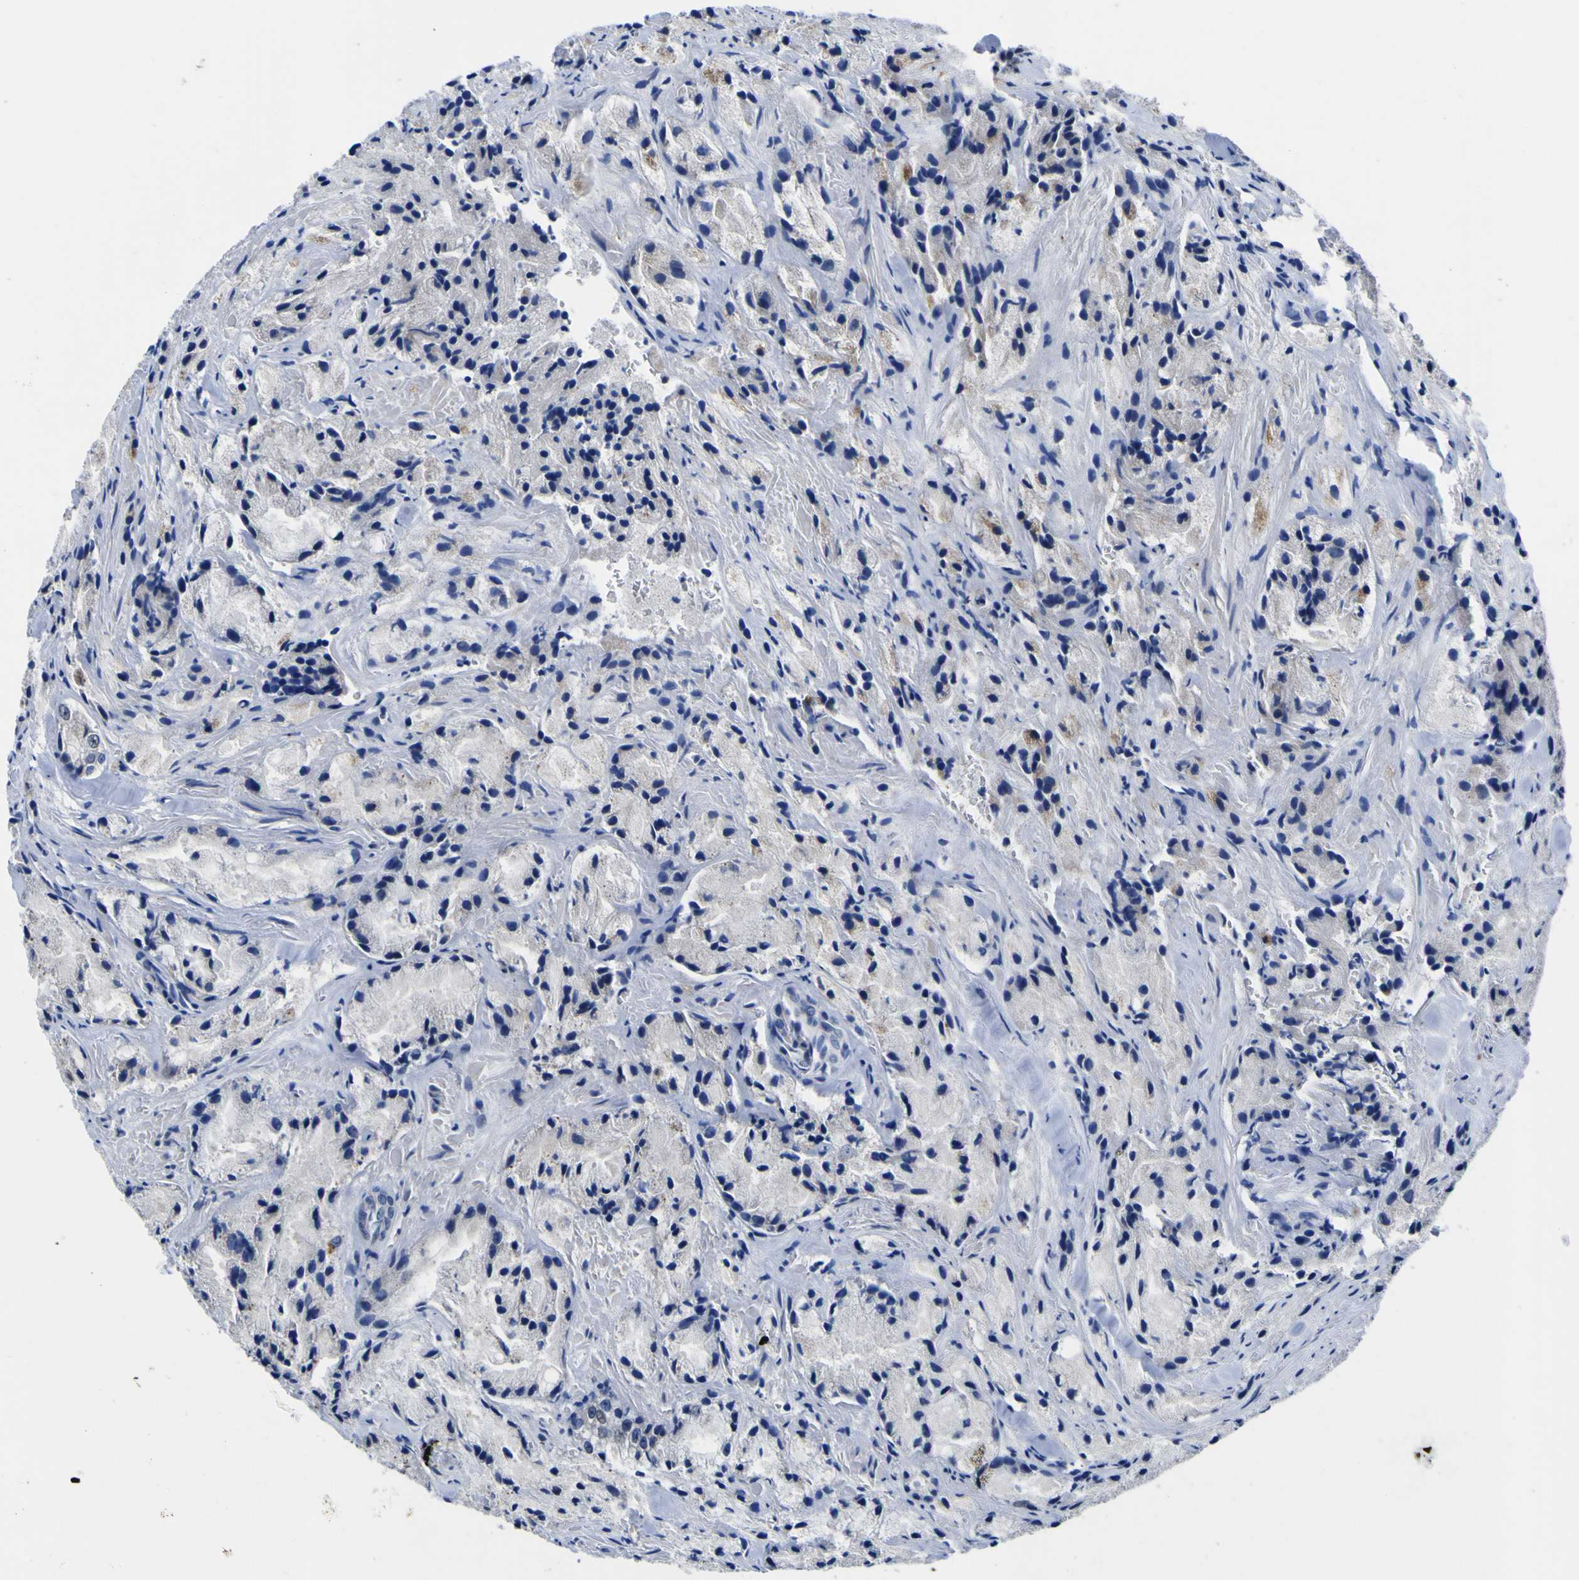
{"staining": {"intensity": "negative", "quantity": "none", "location": "none"}, "tissue": "prostate cancer", "cell_type": "Tumor cells", "image_type": "cancer", "snomed": [{"axis": "morphology", "description": "Adenocarcinoma, Low grade"}, {"axis": "topography", "description": "Prostate"}], "caption": "Histopathology image shows no significant protein staining in tumor cells of adenocarcinoma (low-grade) (prostate).", "gene": "IGFLR1", "patient": {"sex": "male", "age": 64}}